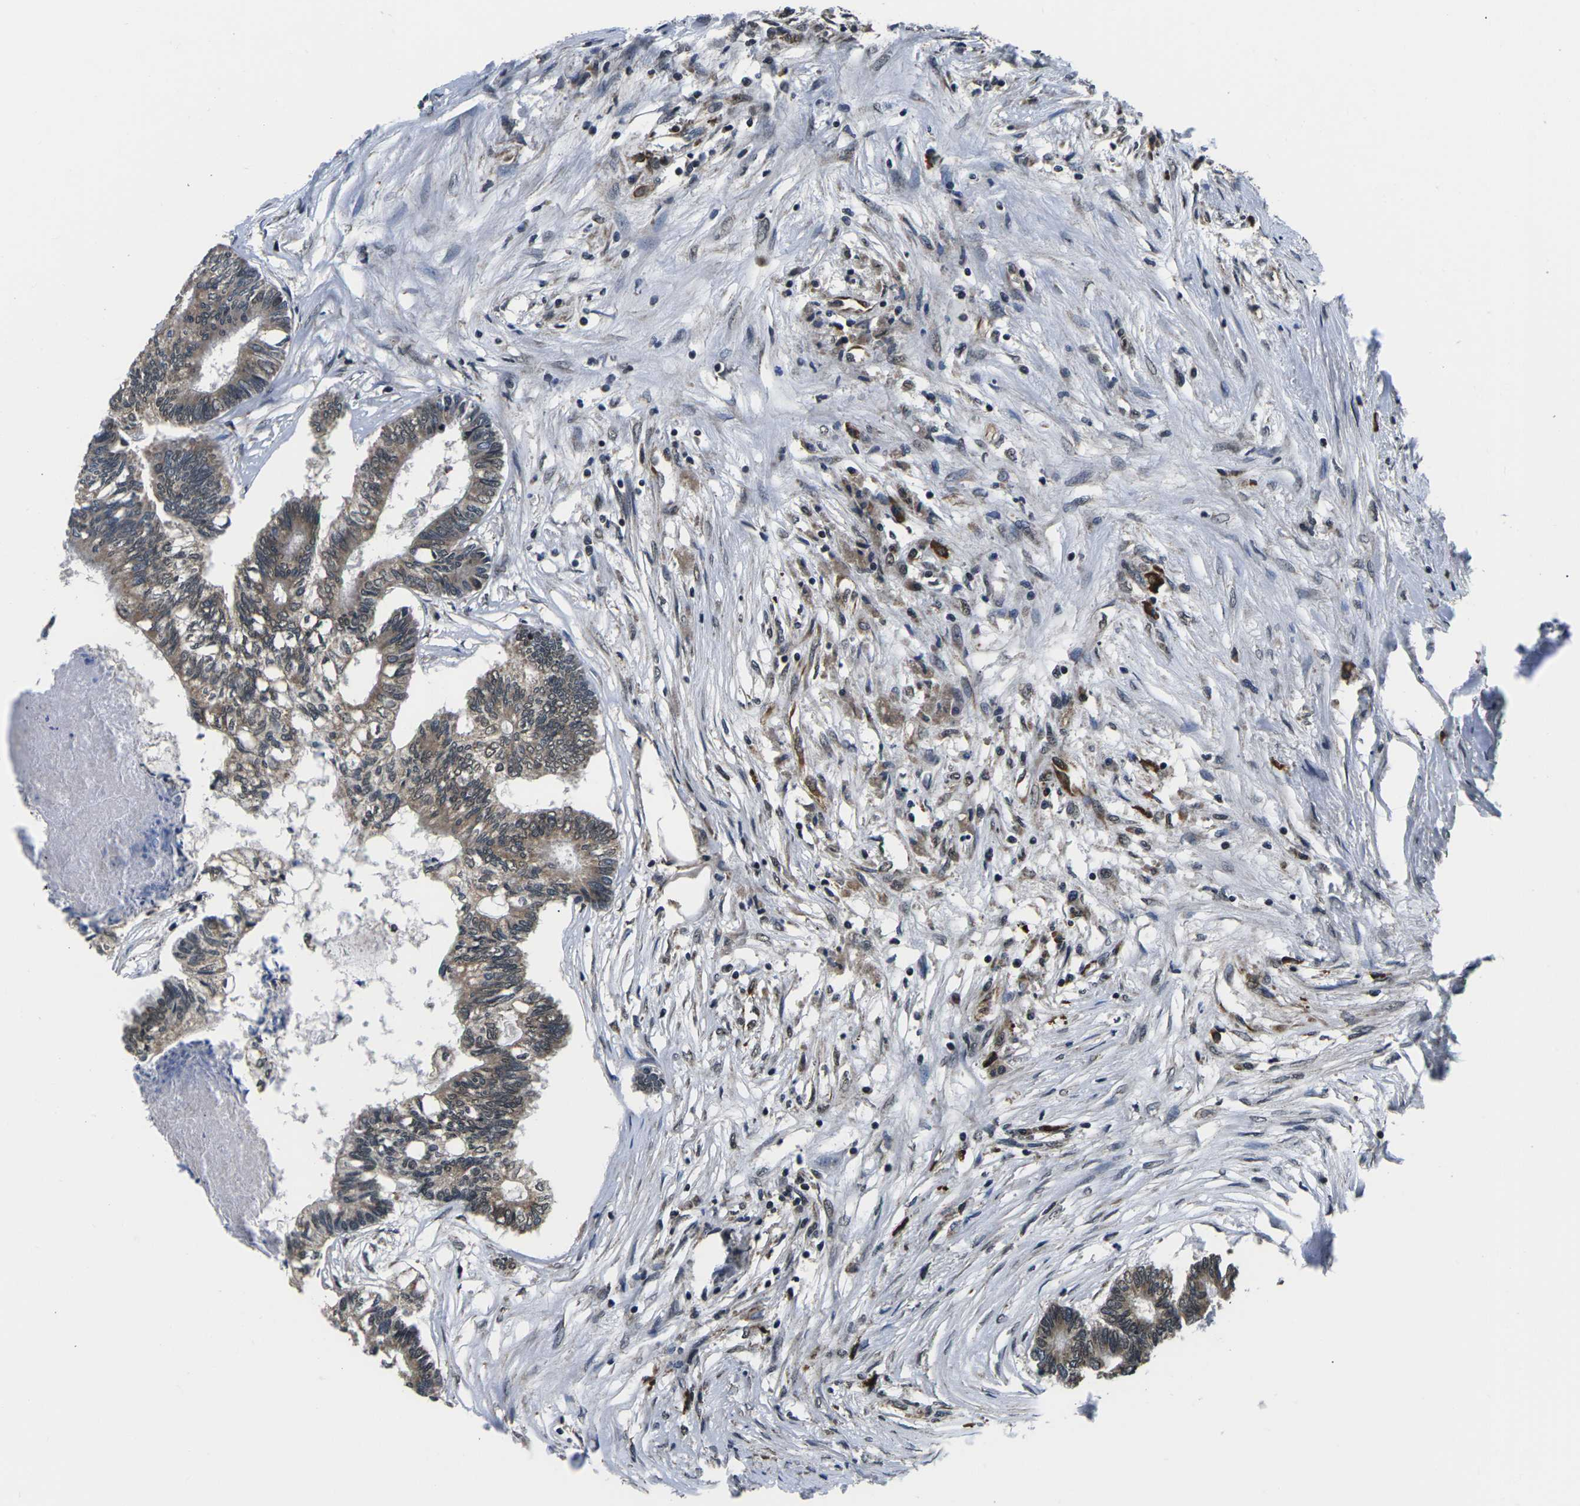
{"staining": {"intensity": "moderate", "quantity": ">75%", "location": "cytoplasmic/membranous,nuclear"}, "tissue": "colorectal cancer", "cell_type": "Tumor cells", "image_type": "cancer", "snomed": [{"axis": "morphology", "description": "Adenocarcinoma, NOS"}, {"axis": "topography", "description": "Rectum"}], "caption": "Human colorectal cancer stained with a brown dye displays moderate cytoplasmic/membranous and nuclear positive positivity in about >75% of tumor cells.", "gene": "CCNE1", "patient": {"sex": "male", "age": 63}}